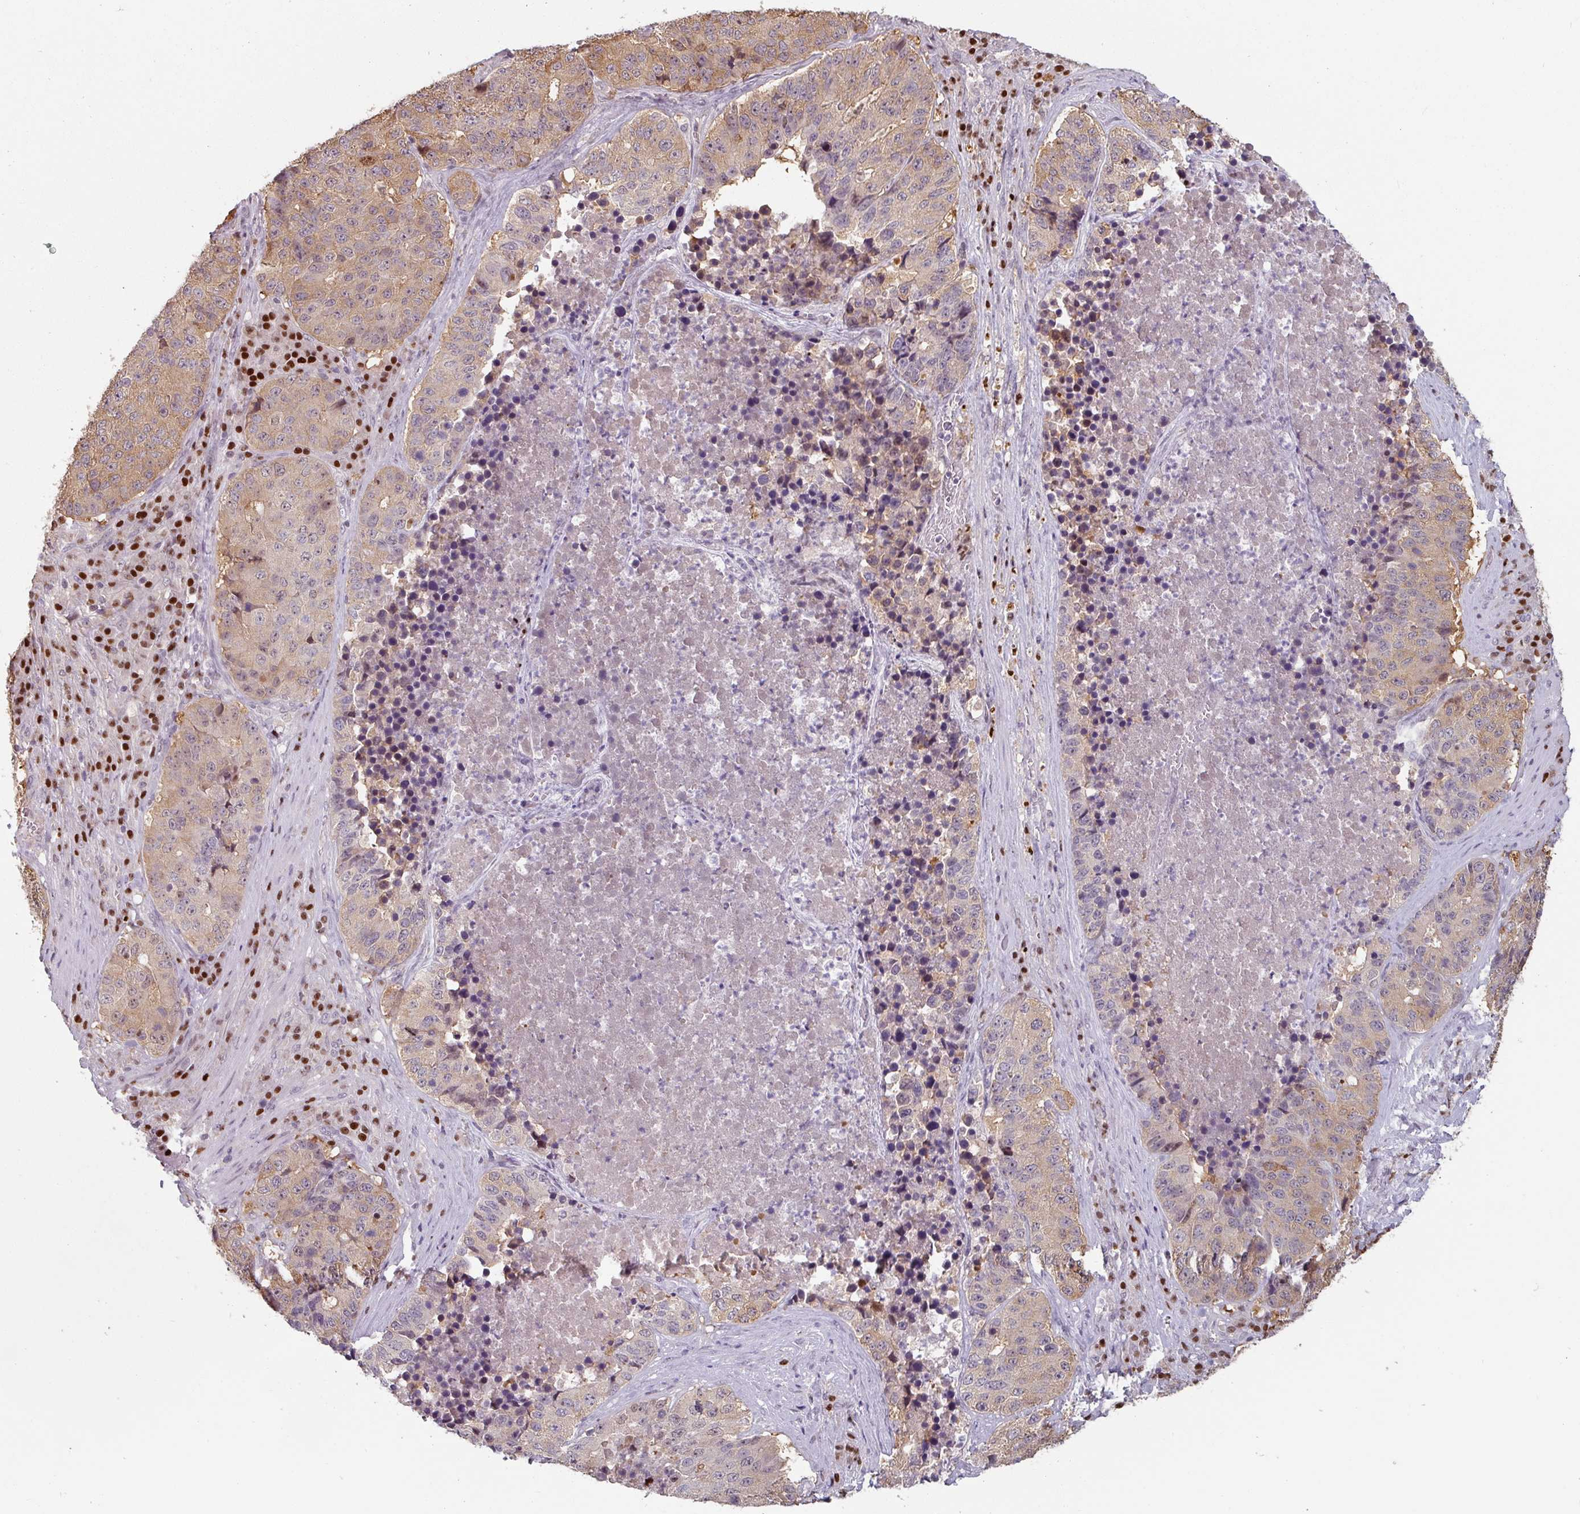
{"staining": {"intensity": "moderate", "quantity": "<25%", "location": "cytoplasmic/membranous,nuclear"}, "tissue": "stomach cancer", "cell_type": "Tumor cells", "image_type": "cancer", "snomed": [{"axis": "morphology", "description": "Adenocarcinoma, NOS"}, {"axis": "topography", "description": "Stomach"}], "caption": "Stomach cancer was stained to show a protein in brown. There is low levels of moderate cytoplasmic/membranous and nuclear expression in about <25% of tumor cells.", "gene": "ZBTB6", "patient": {"sex": "male", "age": 71}}